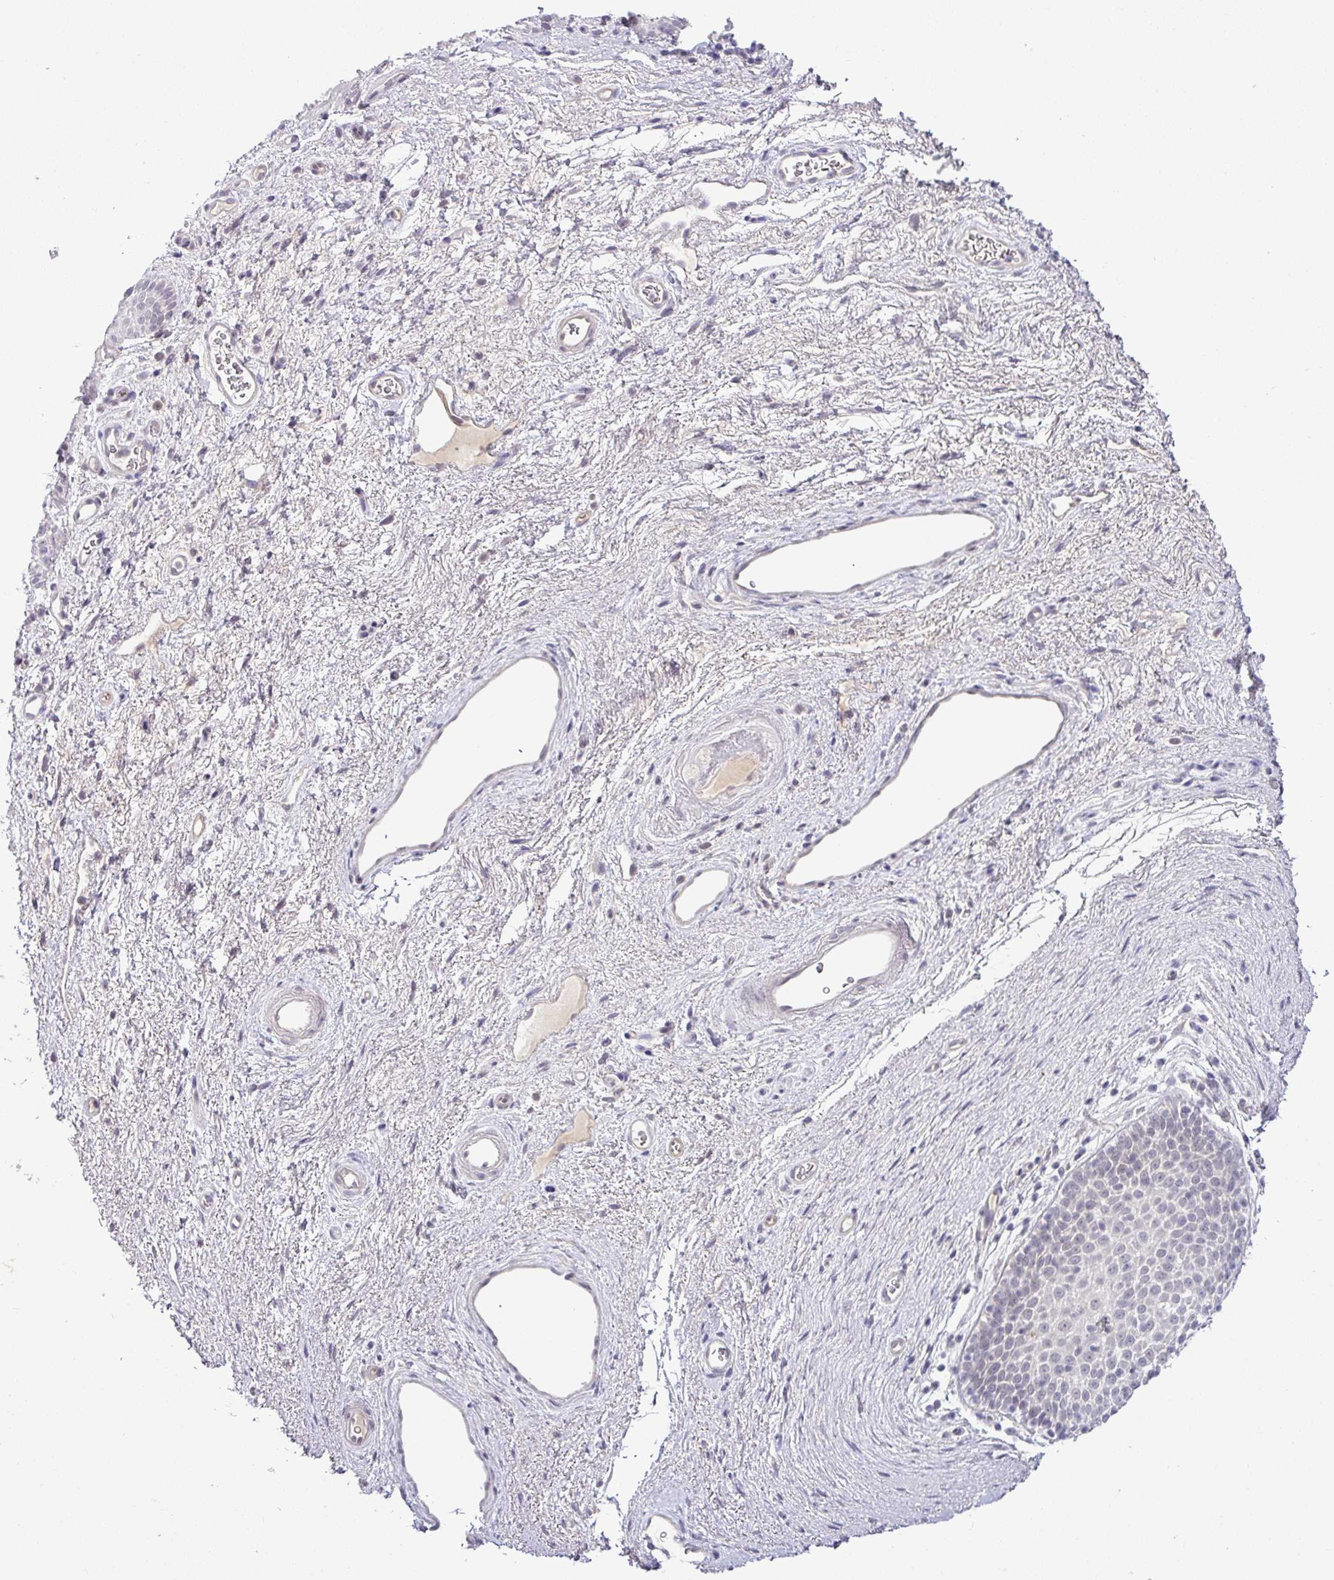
{"staining": {"intensity": "negative", "quantity": "none", "location": "none"}, "tissue": "vagina", "cell_type": "Squamous epithelial cells", "image_type": "normal", "snomed": [{"axis": "morphology", "description": "Normal tissue, NOS"}, {"axis": "topography", "description": "Vagina"}], "caption": "A high-resolution photomicrograph shows IHC staining of benign vagina, which reveals no significant staining in squamous epithelial cells.", "gene": "HBEGF", "patient": {"sex": "female", "age": 47}}